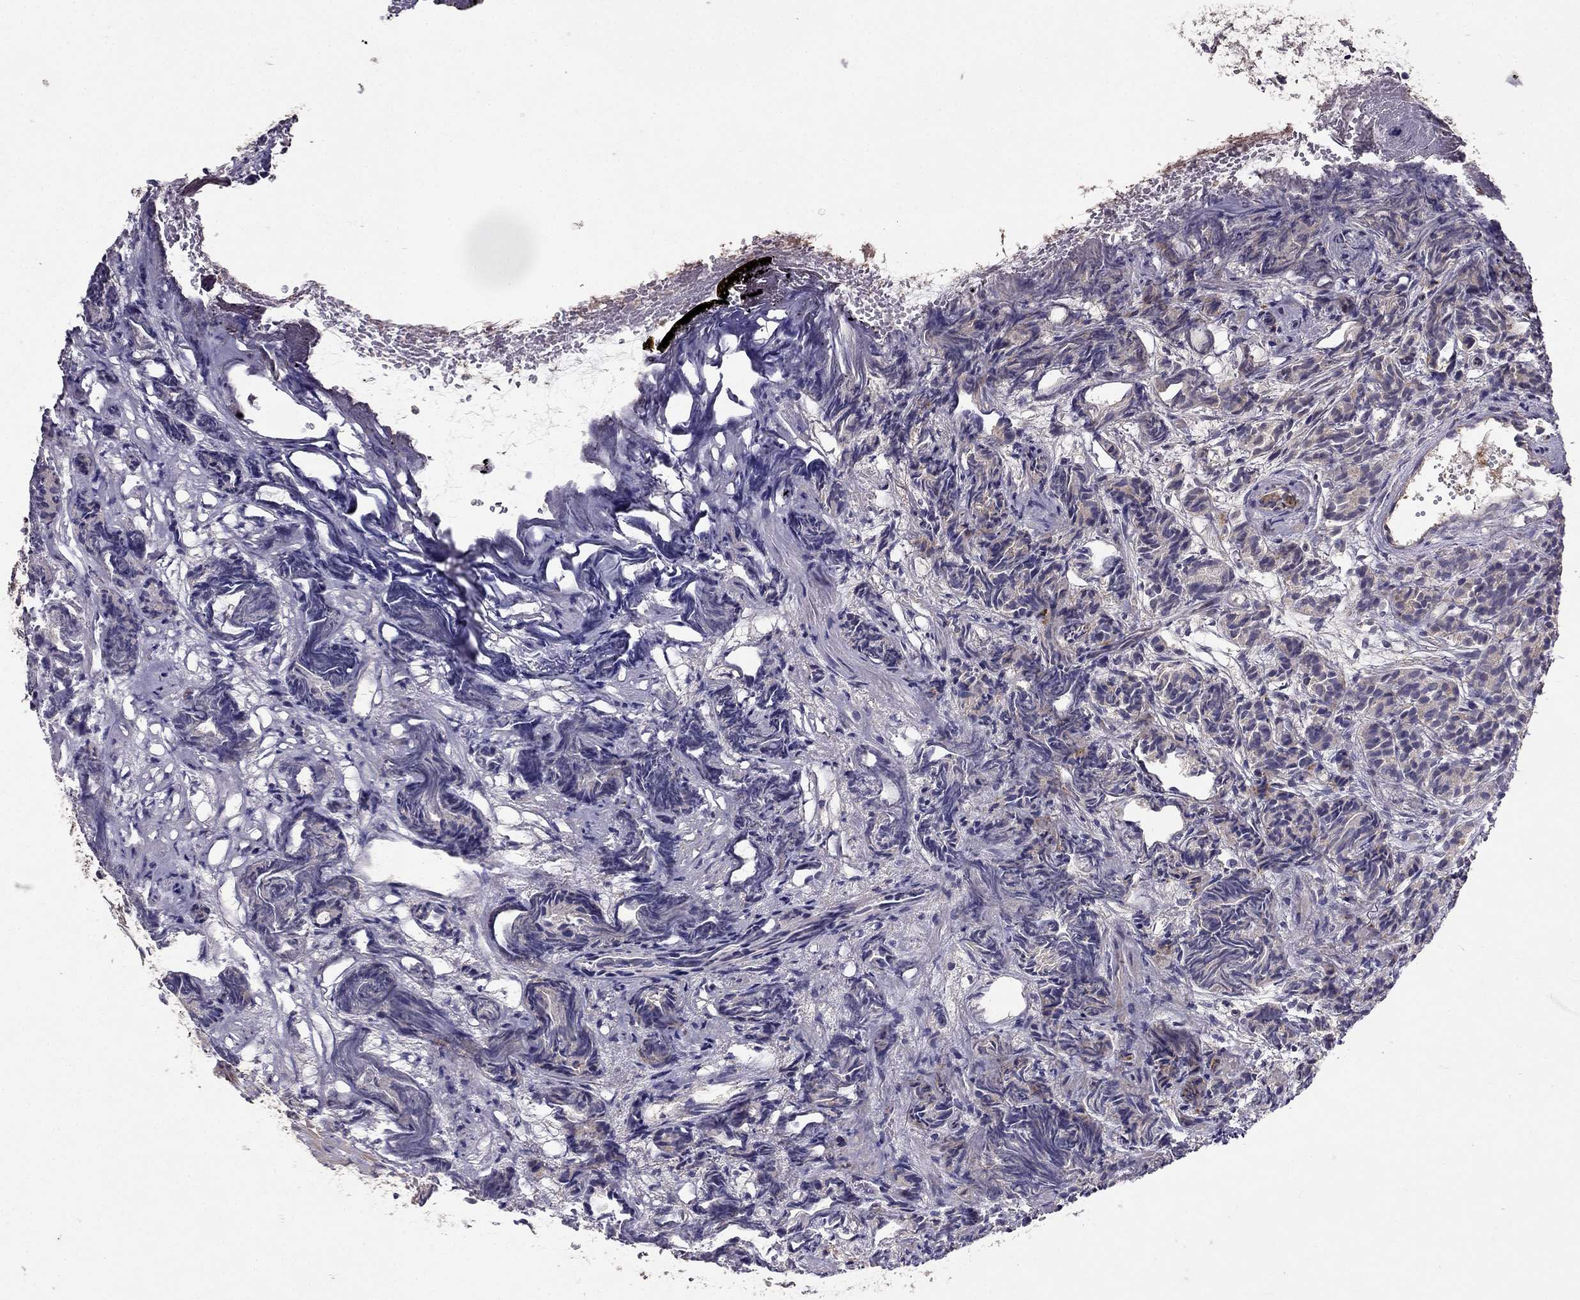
{"staining": {"intensity": "negative", "quantity": "none", "location": "none"}, "tissue": "prostate cancer", "cell_type": "Tumor cells", "image_type": "cancer", "snomed": [{"axis": "morphology", "description": "Adenocarcinoma, High grade"}, {"axis": "topography", "description": "Prostate"}], "caption": "Immunohistochemistry (IHC) image of neoplastic tissue: human prostate cancer stained with DAB demonstrates no significant protein positivity in tumor cells.", "gene": "RASIP1", "patient": {"sex": "male", "age": 84}}